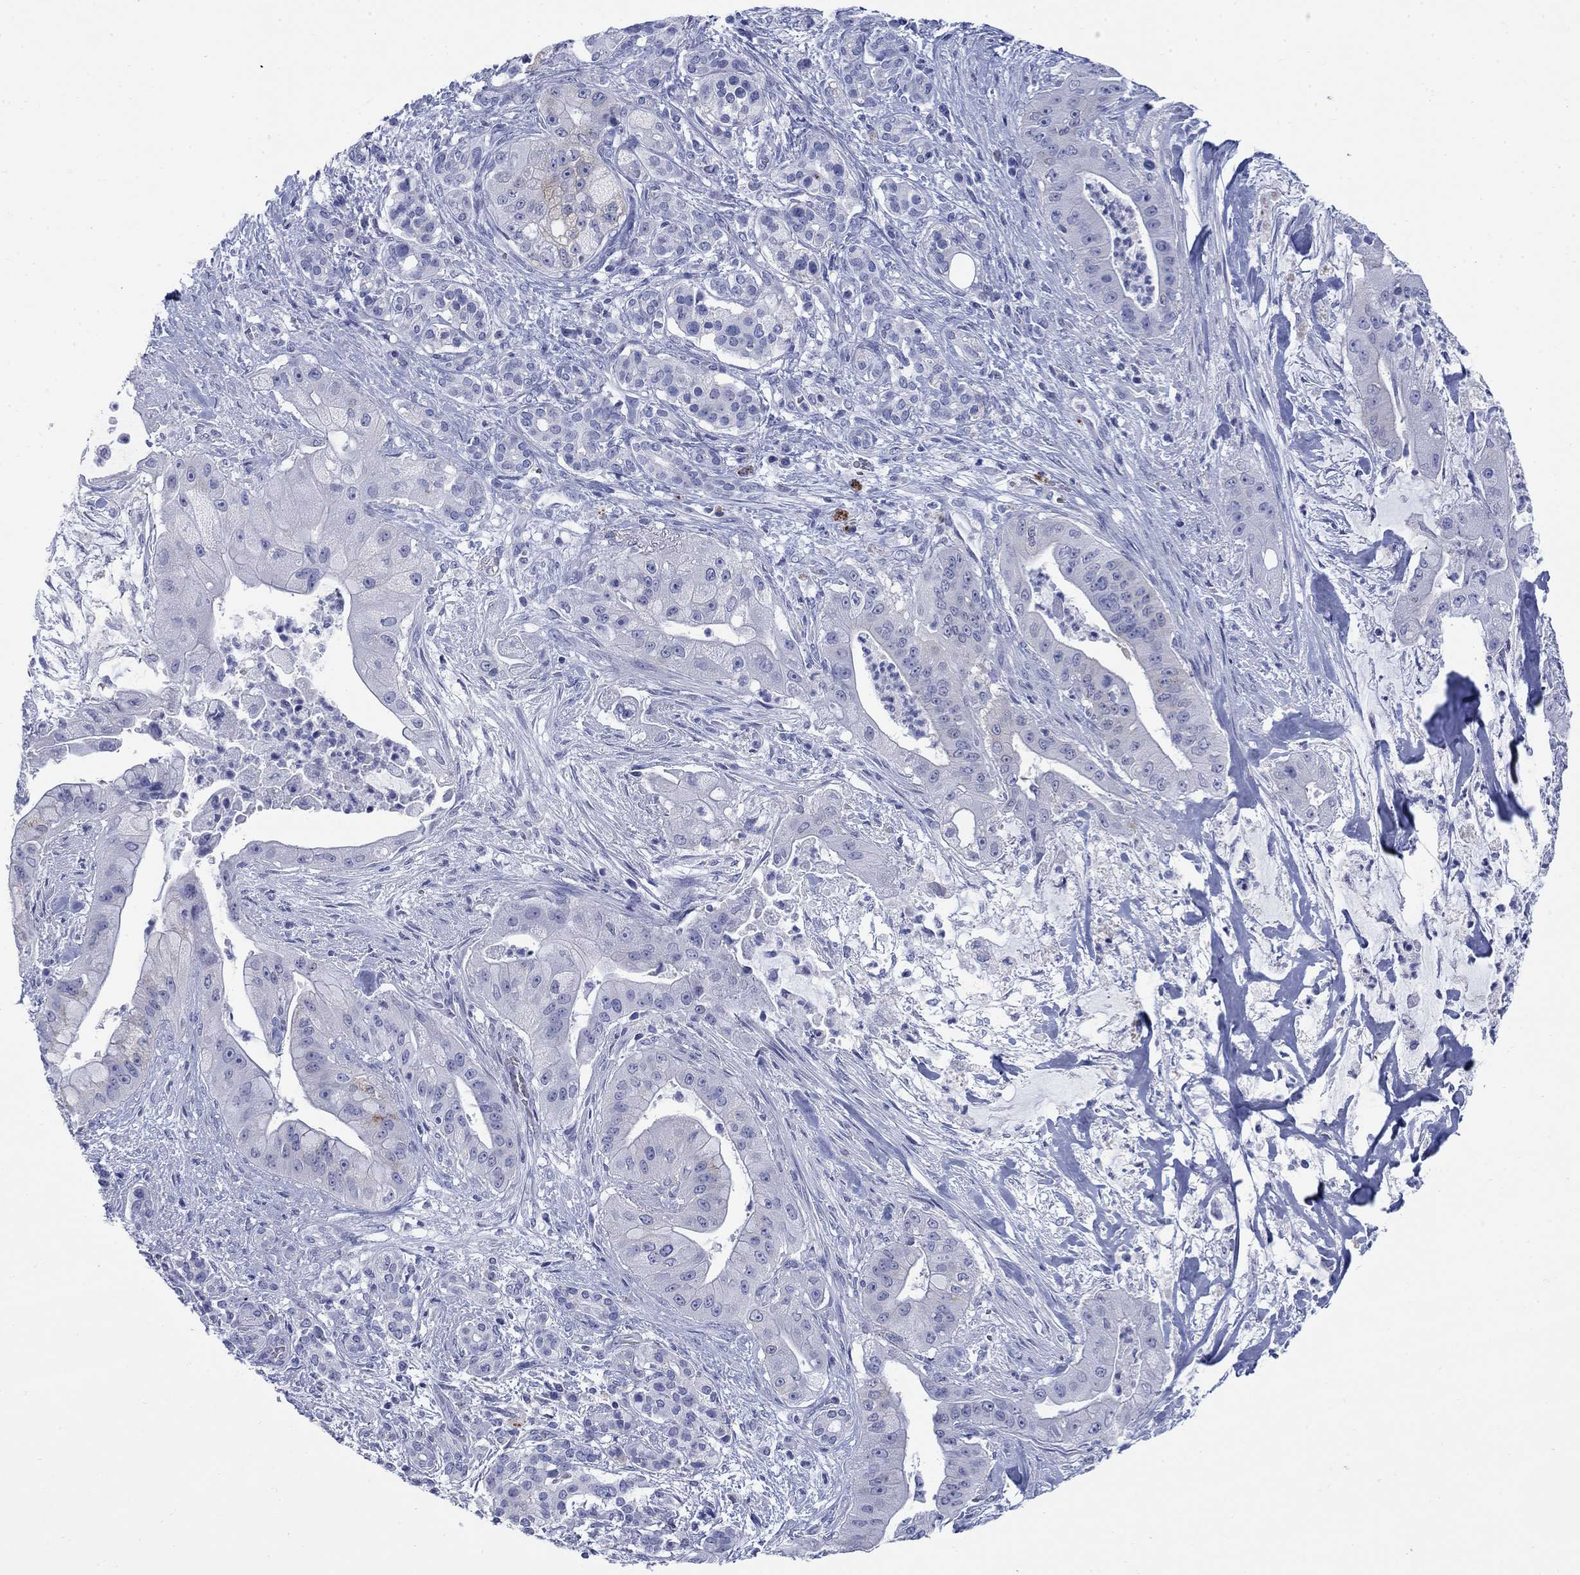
{"staining": {"intensity": "negative", "quantity": "none", "location": "none"}, "tissue": "pancreatic cancer", "cell_type": "Tumor cells", "image_type": "cancer", "snomed": [{"axis": "morphology", "description": "Normal tissue, NOS"}, {"axis": "morphology", "description": "Inflammation, NOS"}, {"axis": "morphology", "description": "Adenocarcinoma, NOS"}, {"axis": "topography", "description": "Pancreas"}], "caption": "Immunohistochemical staining of adenocarcinoma (pancreatic) exhibits no significant staining in tumor cells.", "gene": "IGF2BP3", "patient": {"sex": "male", "age": 57}}